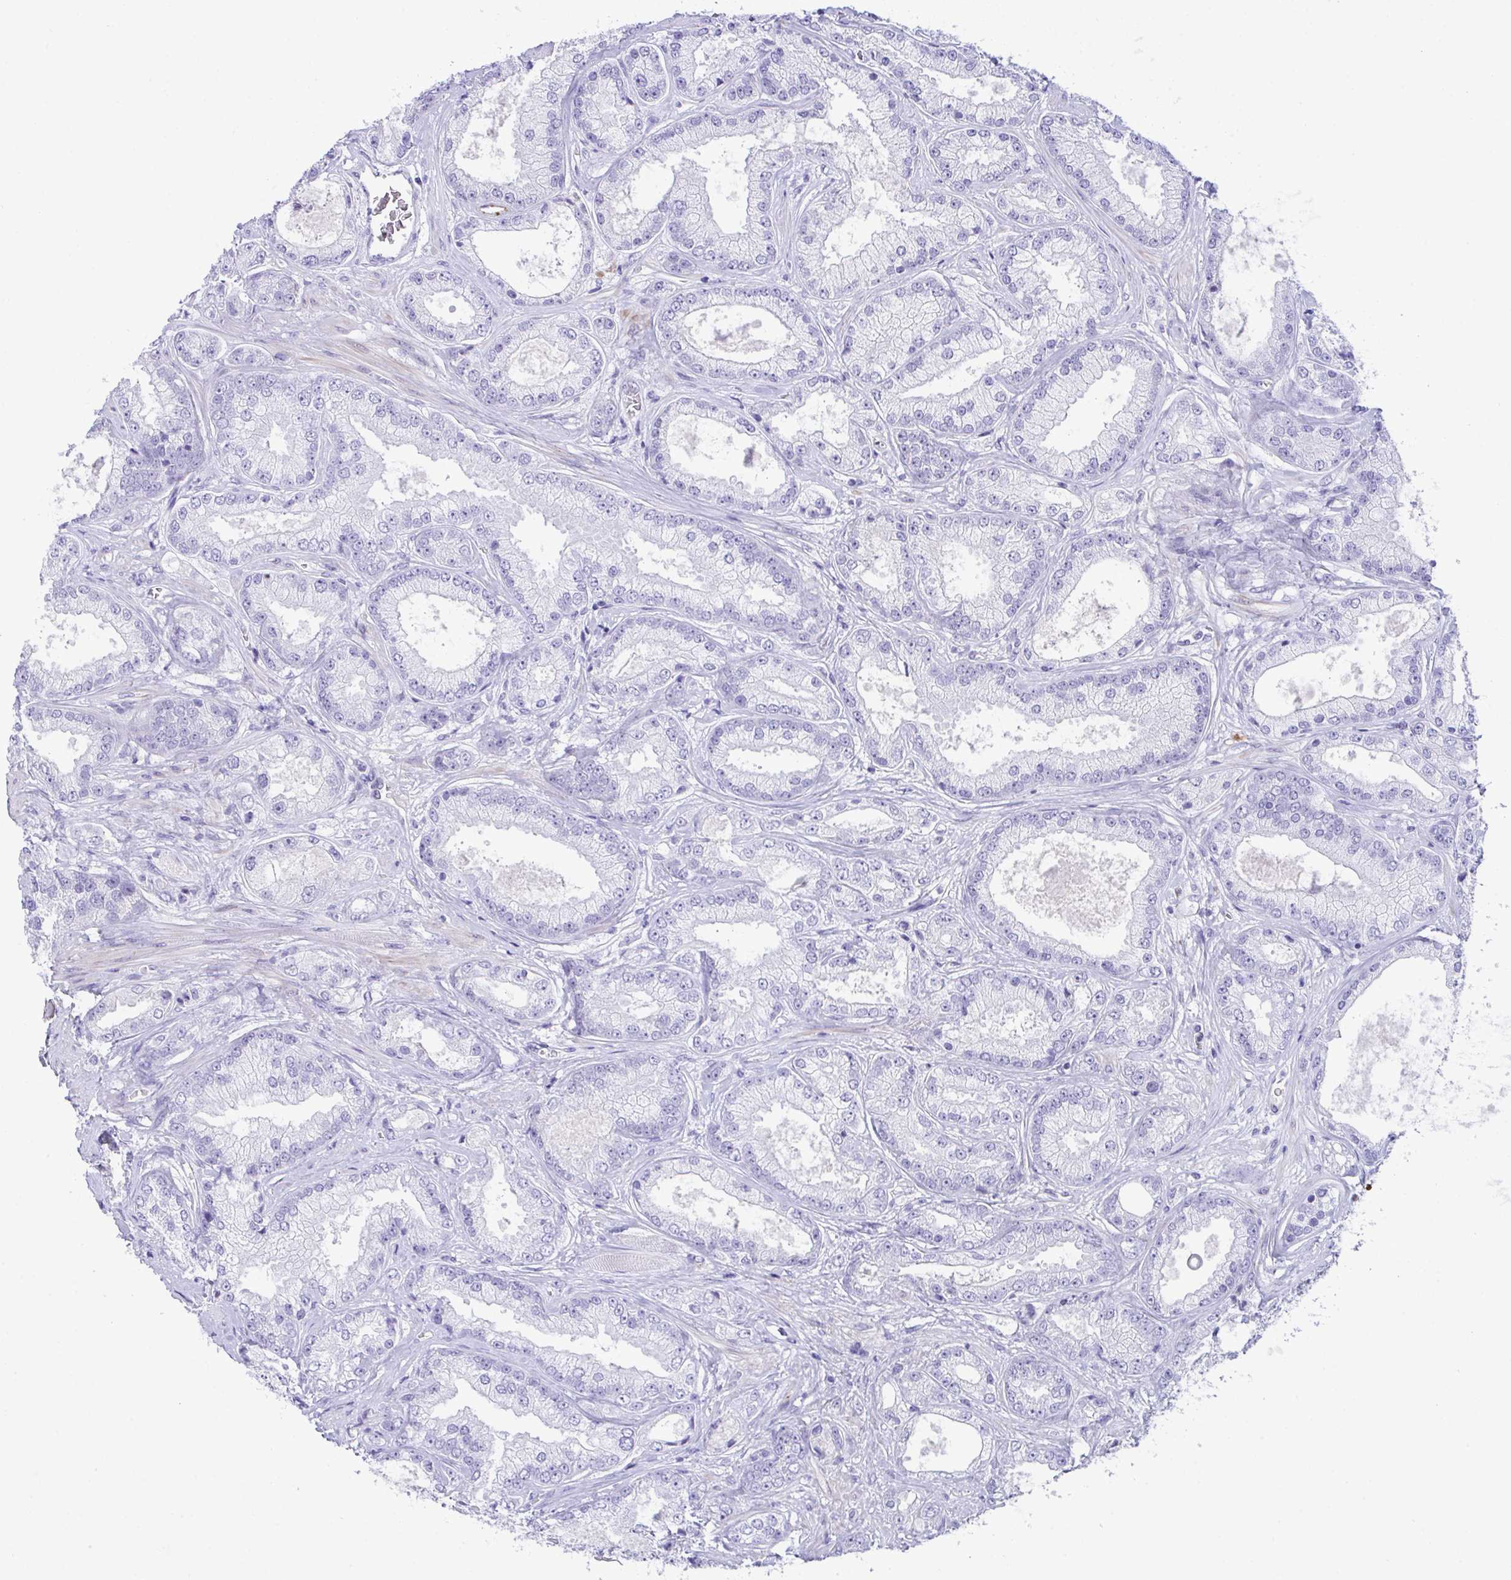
{"staining": {"intensity": "negative", "quantity": "none", "location": "none"}, "tissue": "prostate cancer", "cell_type": "Tumor cells", "image_type": "cancer", "snomed": [{"axis": "morphology", "description": "Adenocarcinoma, High grade"}, {"axis": "topography", "description": "Prostate"}], "caption": "A histopathology image of prostate cancer stained for a protein shows no brown staining in tumor cells. Brightfield microscopy of immunohistochemistry (IHC) stained with DAB (3,3'-diaminobenzidine) (brown) and hematoxylin (blue), captured at high magnification.", "gene": "KMT2E", "patient": {"sex": "male", "age": 67}}